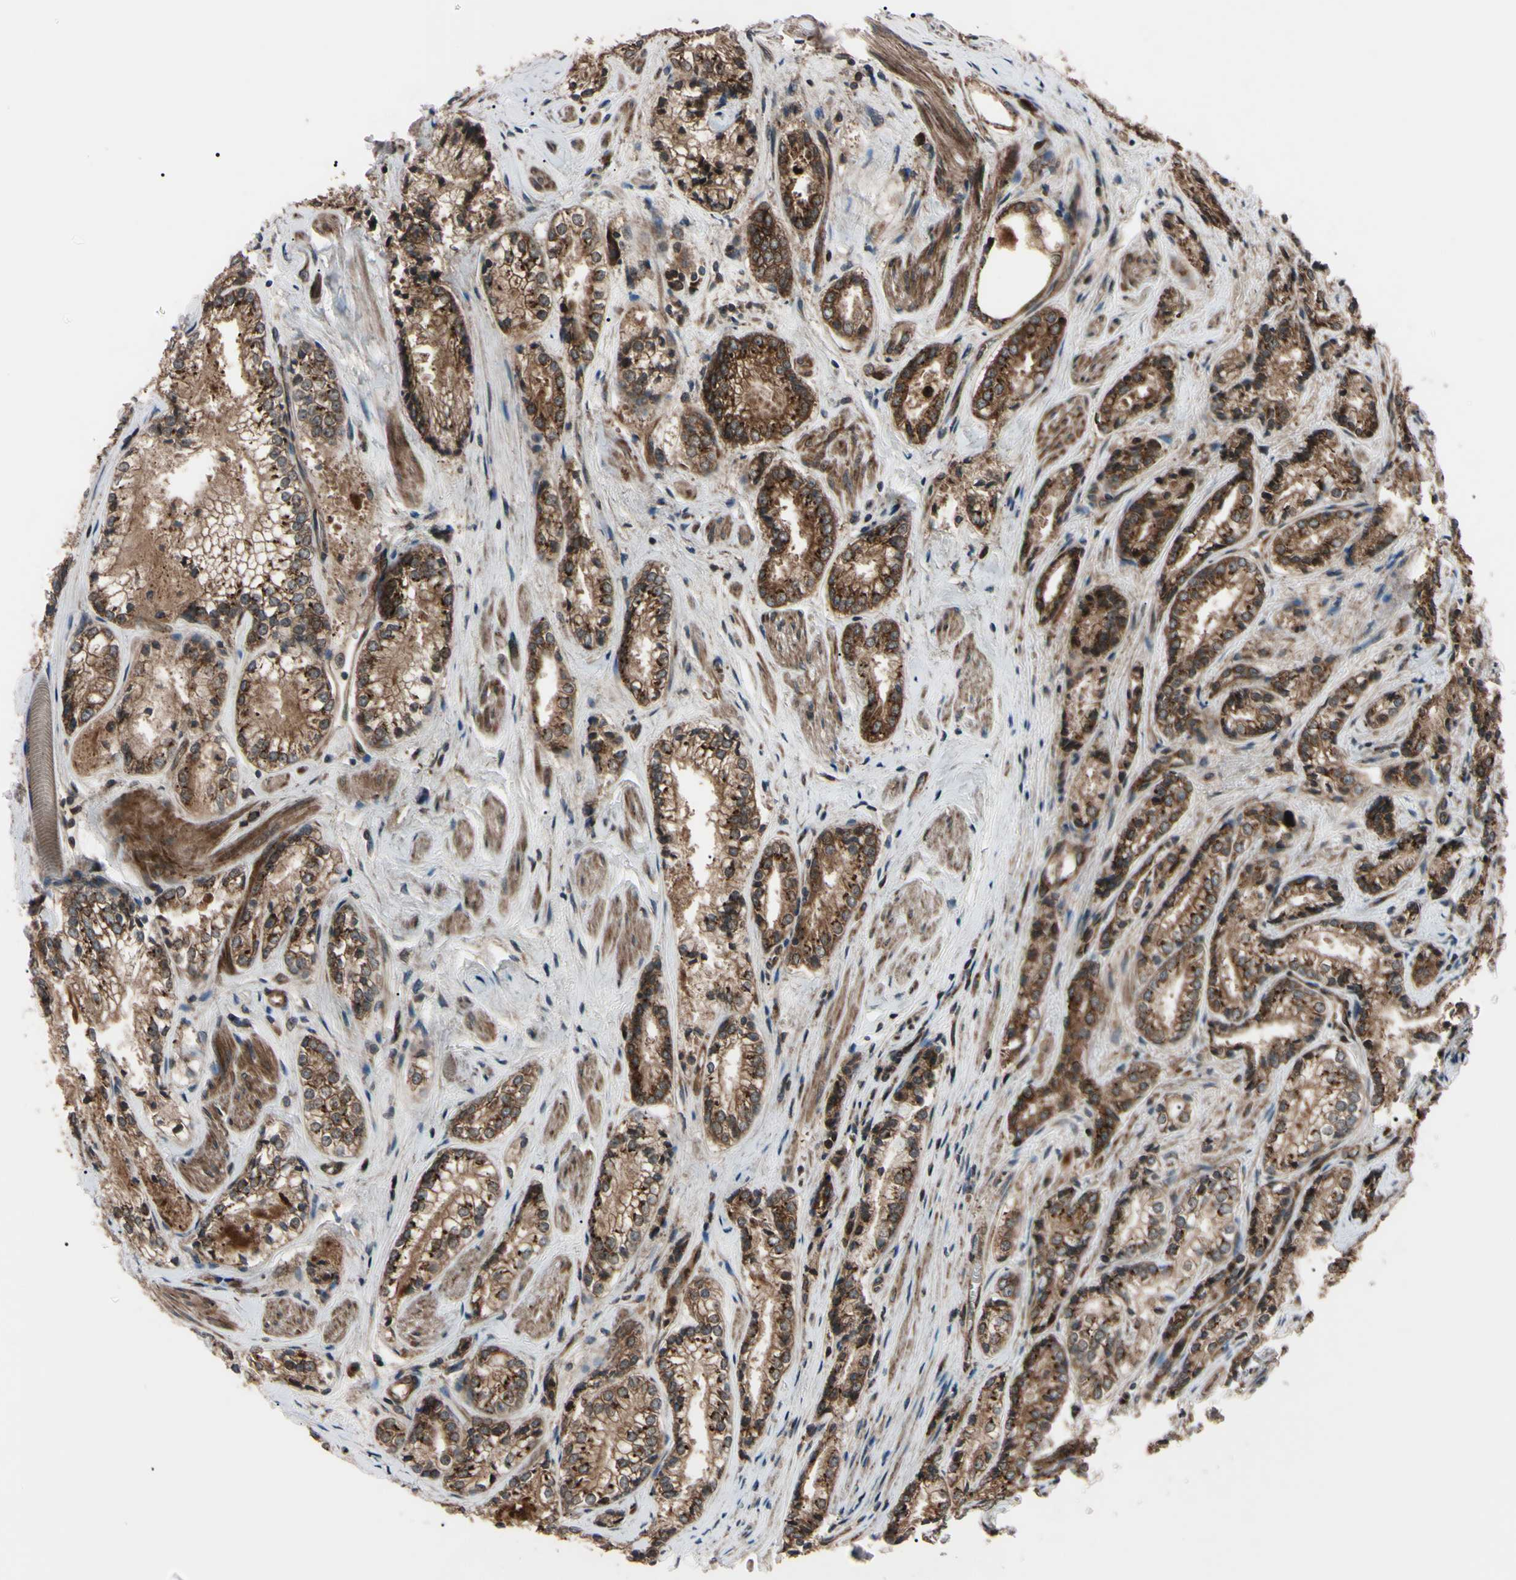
{"staining": {"intensity": "strong", "quantity": ">75%", "location": "cytoplasmic/membranous,nuclear"}, "tissue": "prostate cancer", "cell_type": "Tumor cells", "image_type": "cancer", "snomed": [{"axis": "morphology", "description": "Adenocarcinoma, Low grade"}, {"axis": "topography", "description": "Prostate"}], "caption": "This photomicrograph displays immunohistochemistry (IHC) staining of human prostate adenocarcinoma (low-grade), with high strong cytoplasmic/membranous and nuclear staining in approximately >75% of tumor cells.", "gene": "GUCY1B1", "patient": {"sex": "male", "age": 60}}